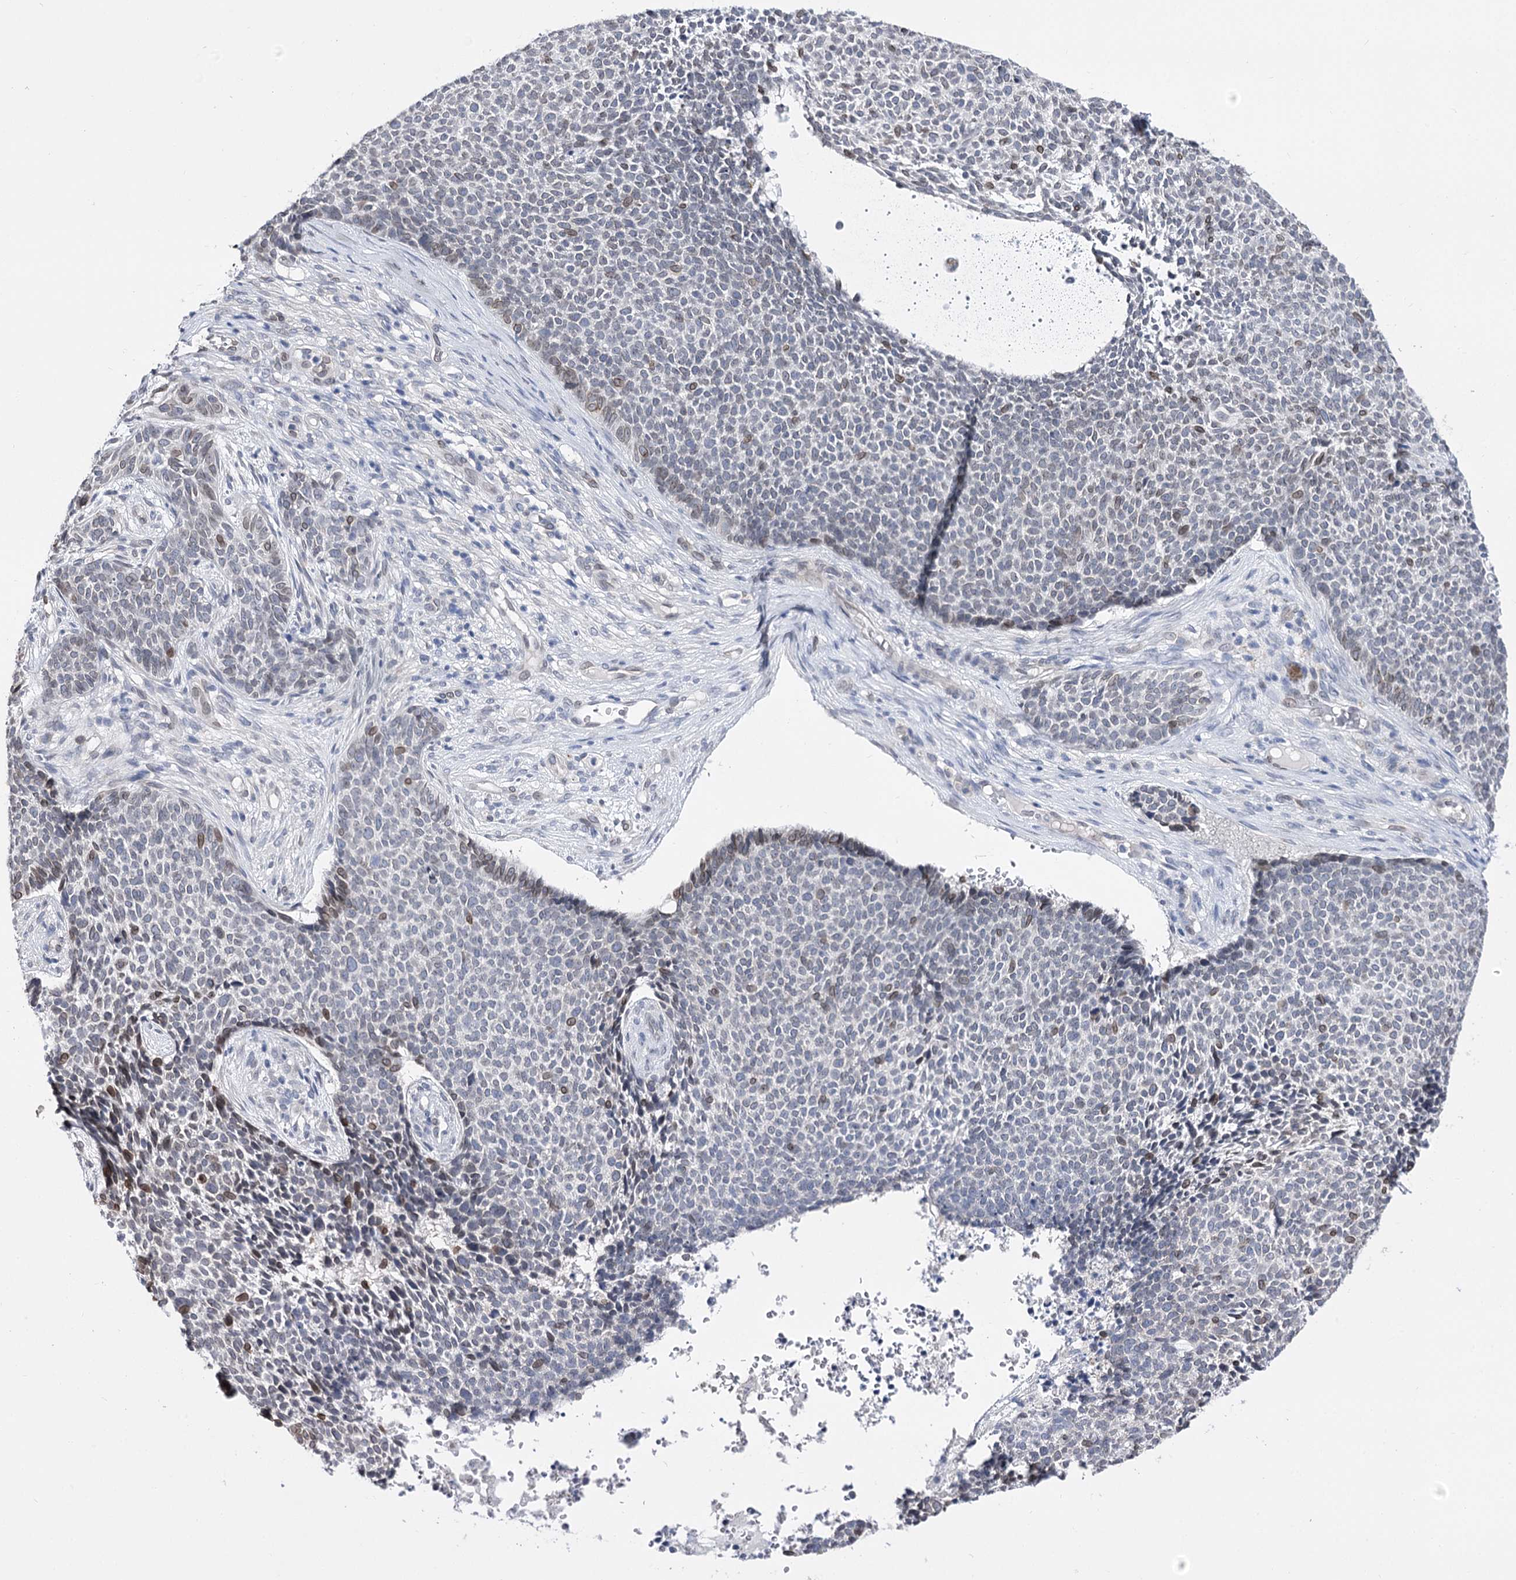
{"staining": {"intensity": "moderate", "quantity": "<25%", "location": "cytoplasmic/membranous,nuclear"}, "tissue": "skin cancer", "cell_type": "Tumor cells", "image_type": "cancer", "snomed": [{"axis": "morphology", "description": "Basal cell carcinoma"}, {"axis": "topography", "description": "Skin"}], "caption": "An image of human basal cell carcinoma (skin) stained for a protein displays moderate cytoplasmic/membranous and nuclear brown staining in tumor cells. (brown staining indicates protein expression, while blue staining denotes nuclei).", "gene": "TMEM201", "patient": {"sex": "female", "age": 84}}